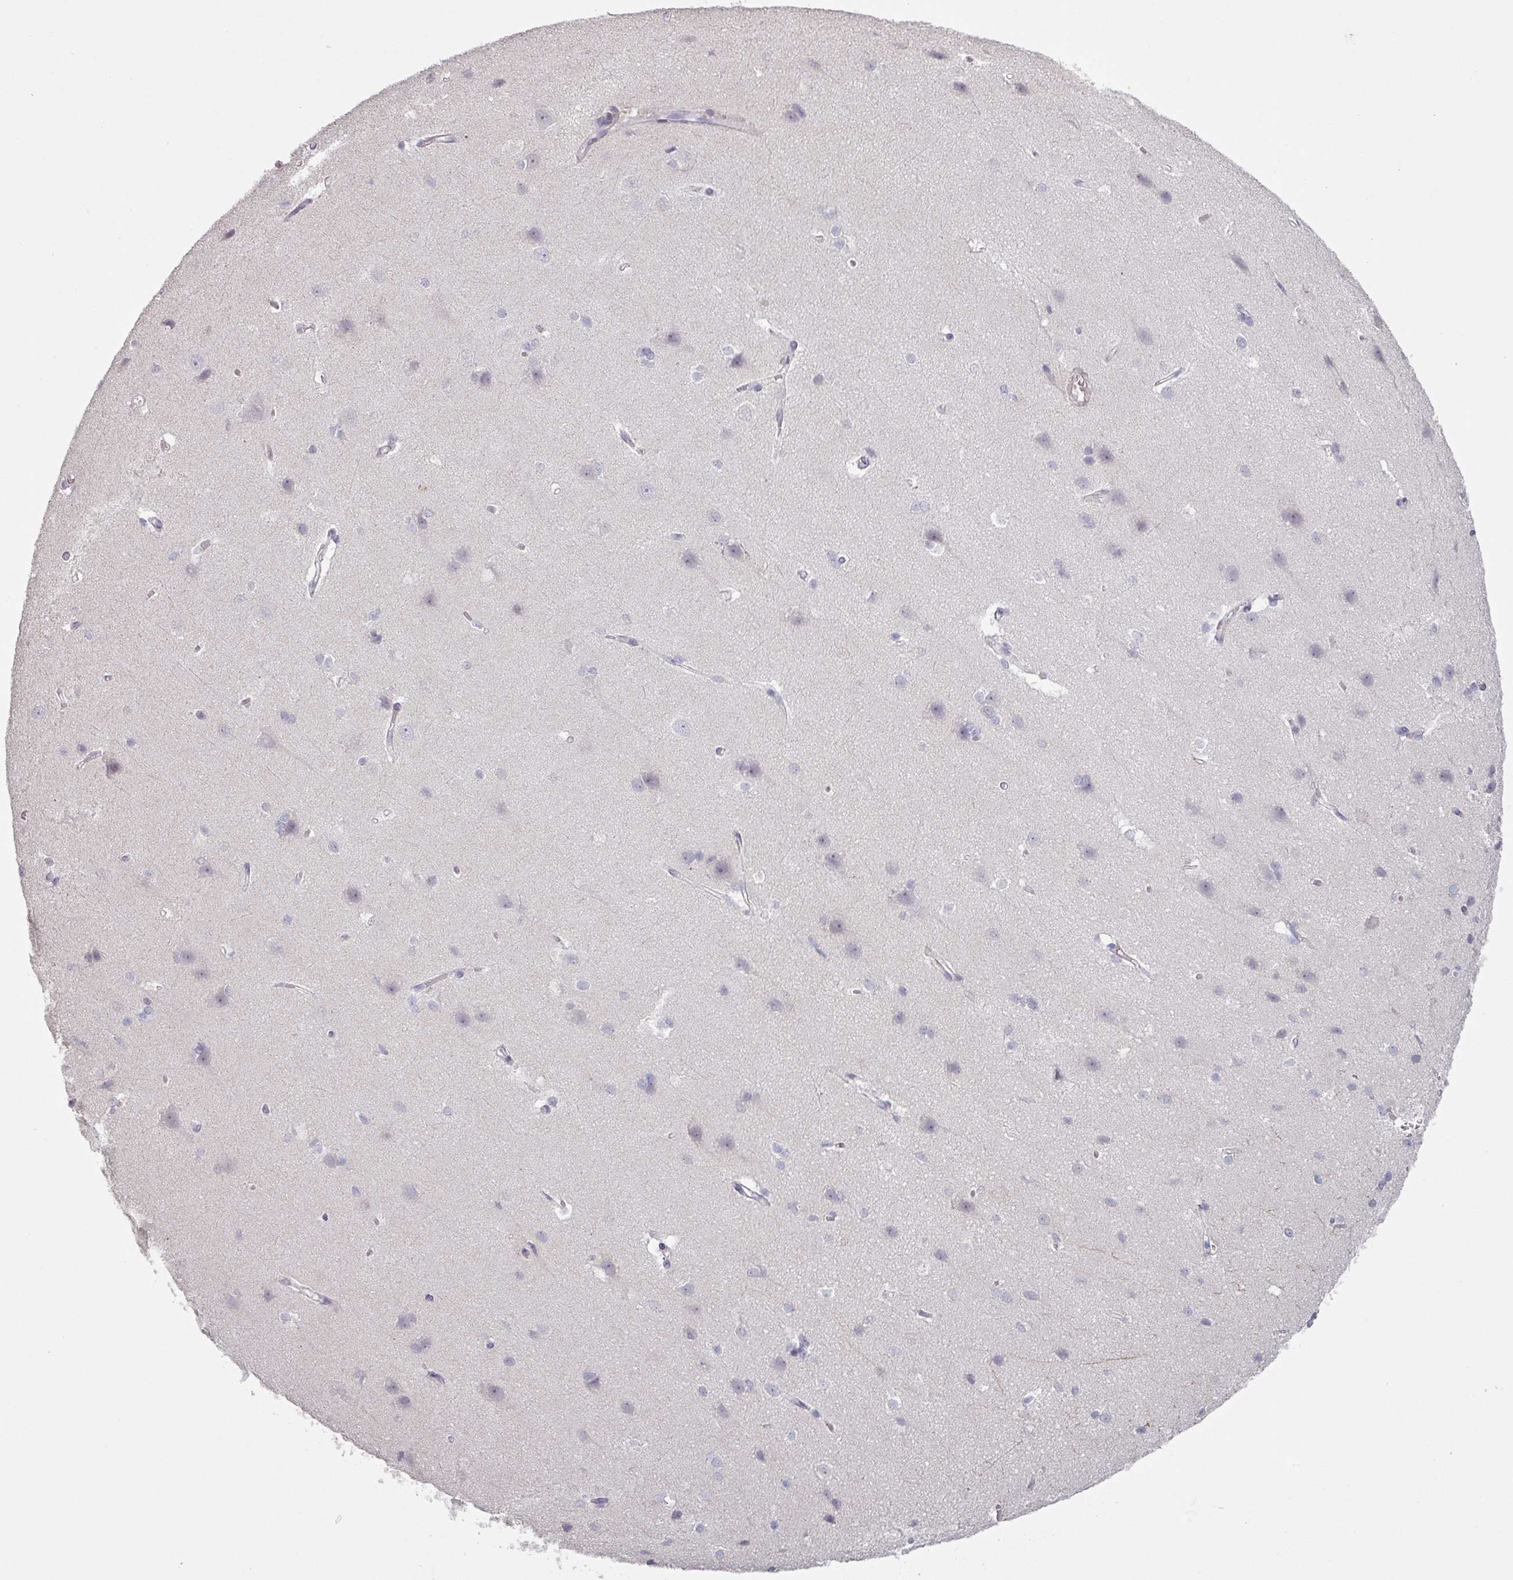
{"staining": {"intensity": "negative", "quantity": "none", "location": "none"}, "tissue": "cerebral cortex", "cell_type": "Endothelial cells", "image_type": "normal", "snomed": [{"axis": "morphology", "description": "Normal tissue, NOS"}, {"axis": "topography", "description": "Cerebral cortex"}], "caption": "Immunohistochemistry image of unremarkable human cerebral cortex stained for a protein (brown), which exhibits no positivity in endothelial cells.", "gene": "MAGEC3", "patient": {"sex": "male", "age": 37}}